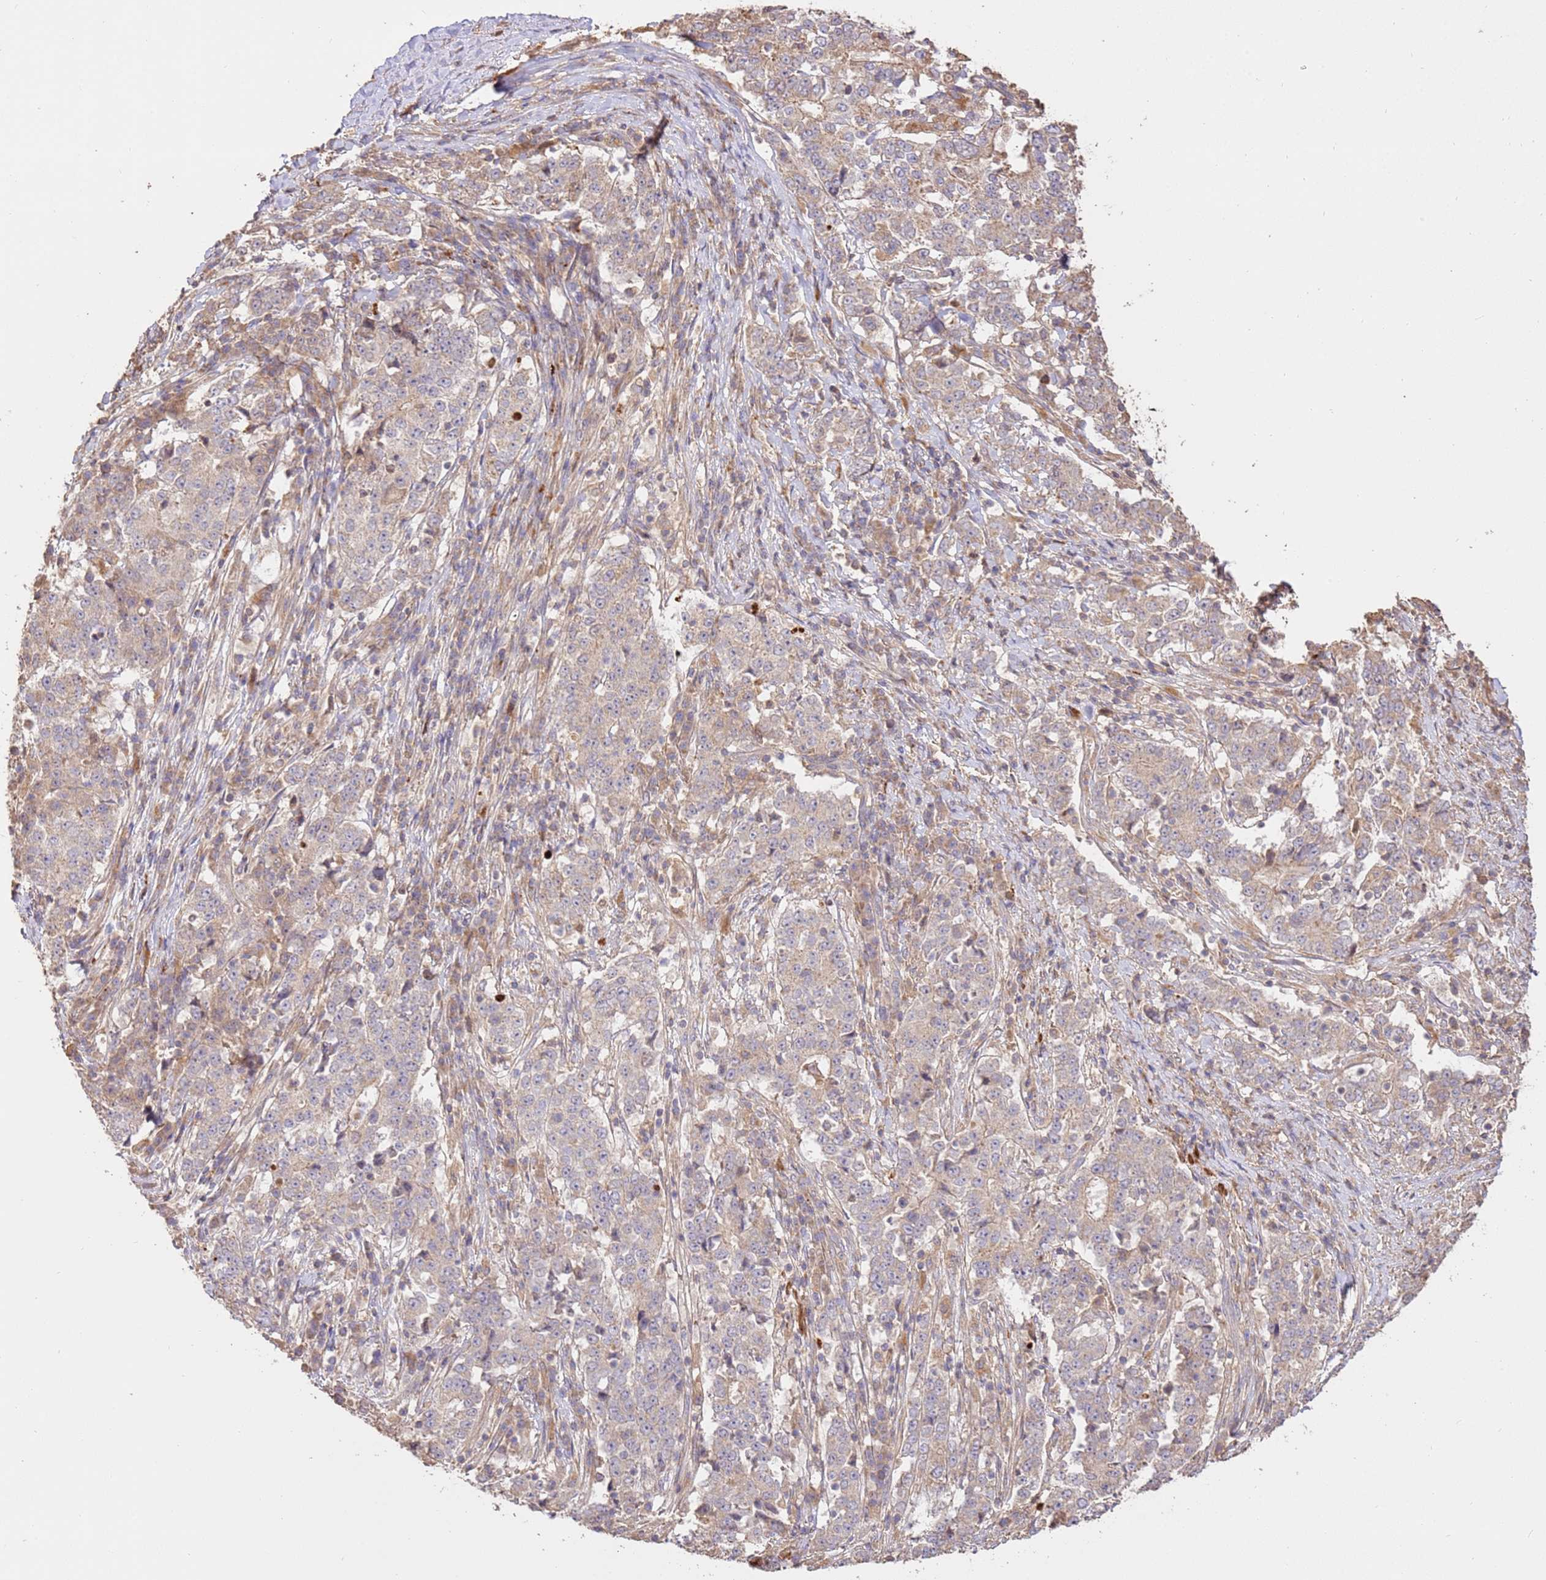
{"staining": {"intensity": "weak", "quantity": "<25%", "location": "cytoplasmic/membranous"}, "tissue": "stomach cancer", "cell_type": "Tumor cells", "image_type": "cancer", "snomed": [{"axis": "morphology", "description": "Adenocarcinoma, NOS"}, {"axis": "topography", "description": "Stomach"}], "caption": "IHC of human stomach cancer exhibits no staining in tumor cells.", "gene": "CEP55", "patient": {"sex": "male", "age": 59}}